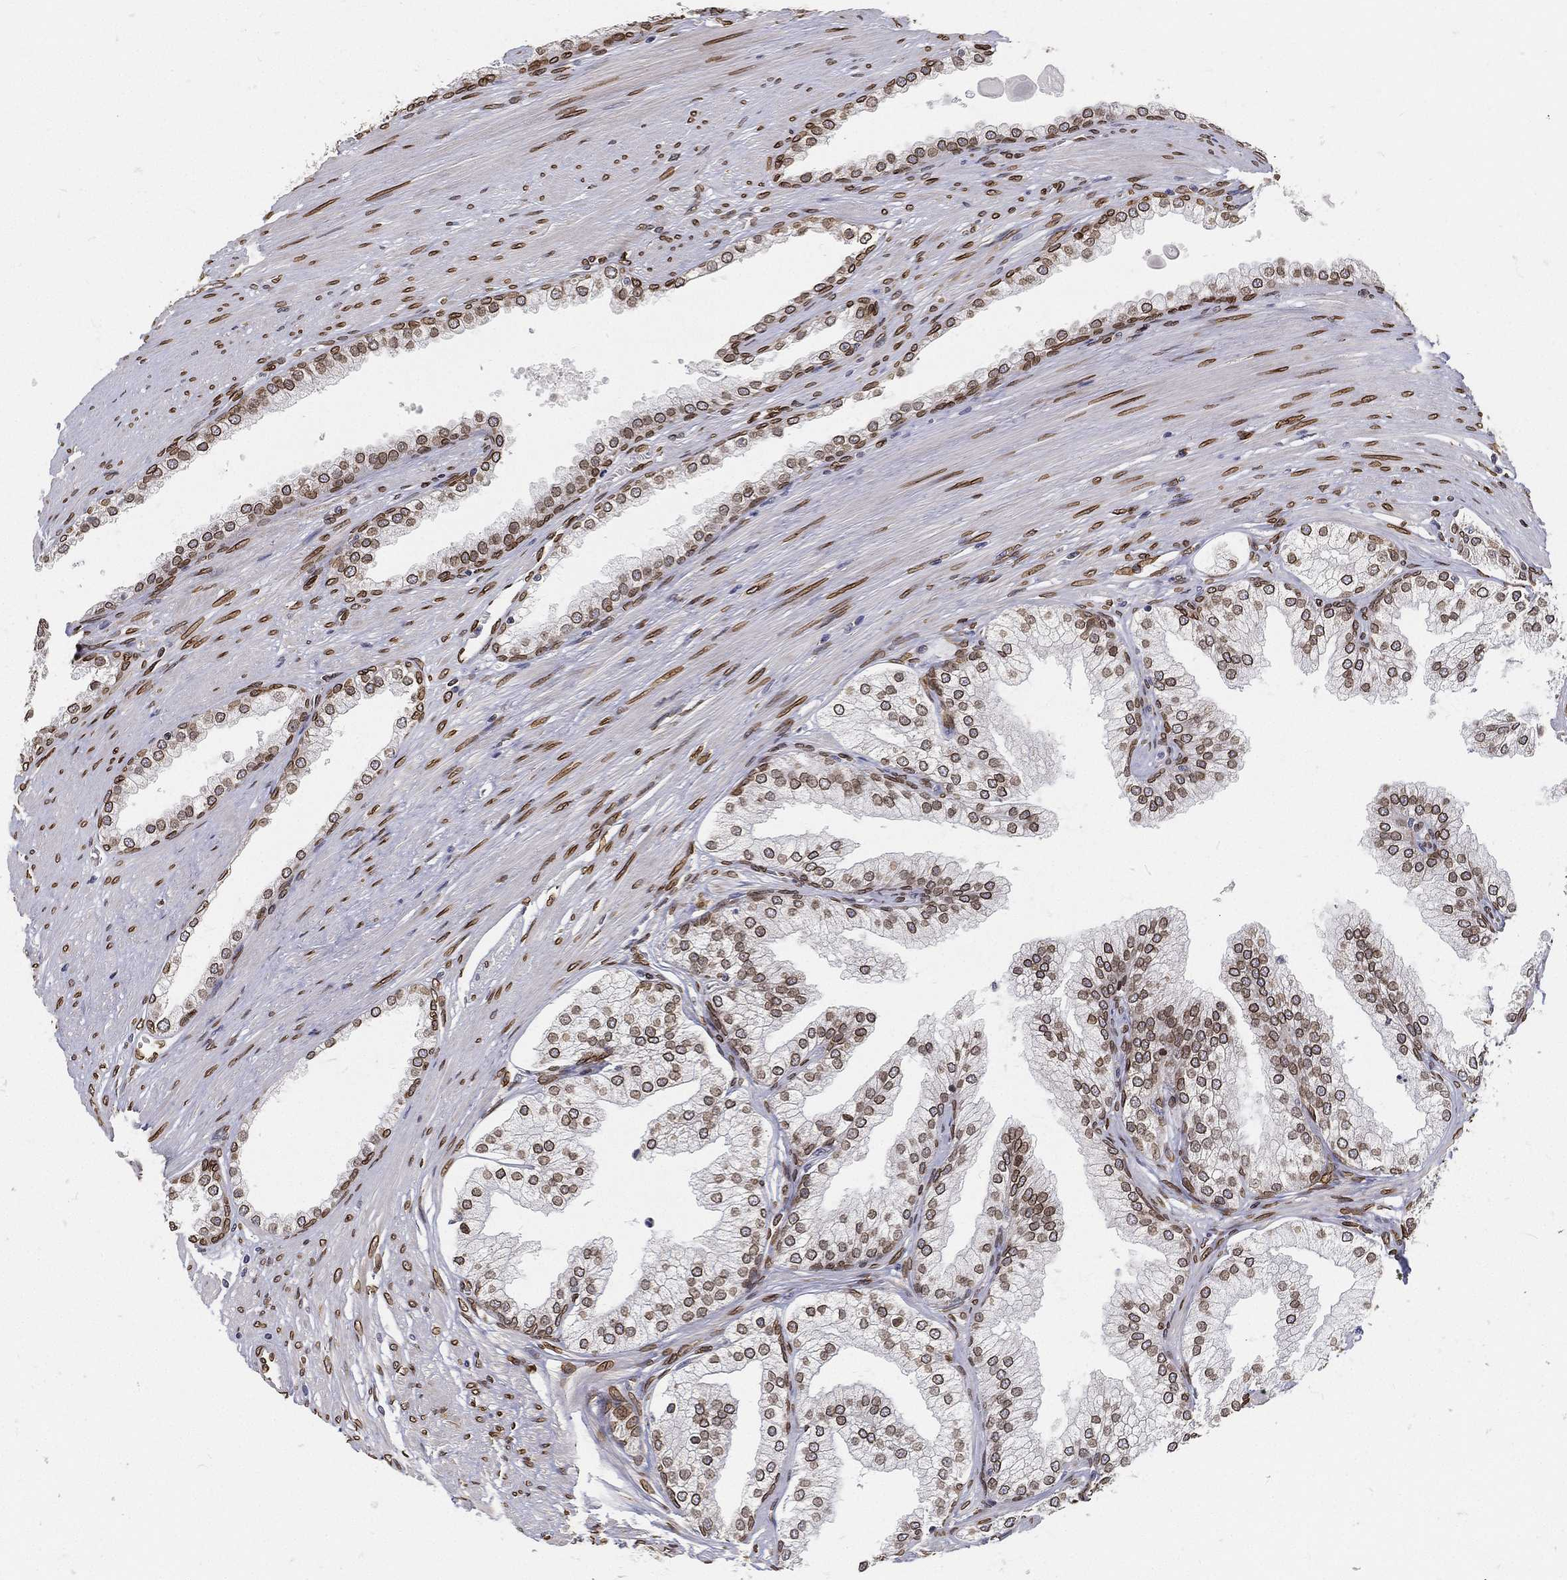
{"staining": {"intensity": "strong", "quantity": ">75%", "location": "cytoplasmic/membranous,nuclear"}, "tissue": "prostate cancer", "cell_type": "Tumor cells", "image_type": "cancer", "snomed": [{"axis": "morphology", "description": "Adenocarcinoma, NOS"}, {"axis": "topography", "description": "Prostate"}], "caption": "The histopathology image shows immunohistochemical staining of prostate cancer. There is strong cytoplasmic/membranous and nuclear expression is seen in approximately >75% of tumor cells.", "gene": "PALB2", "patient": {"sex": "male", "age": 67}}